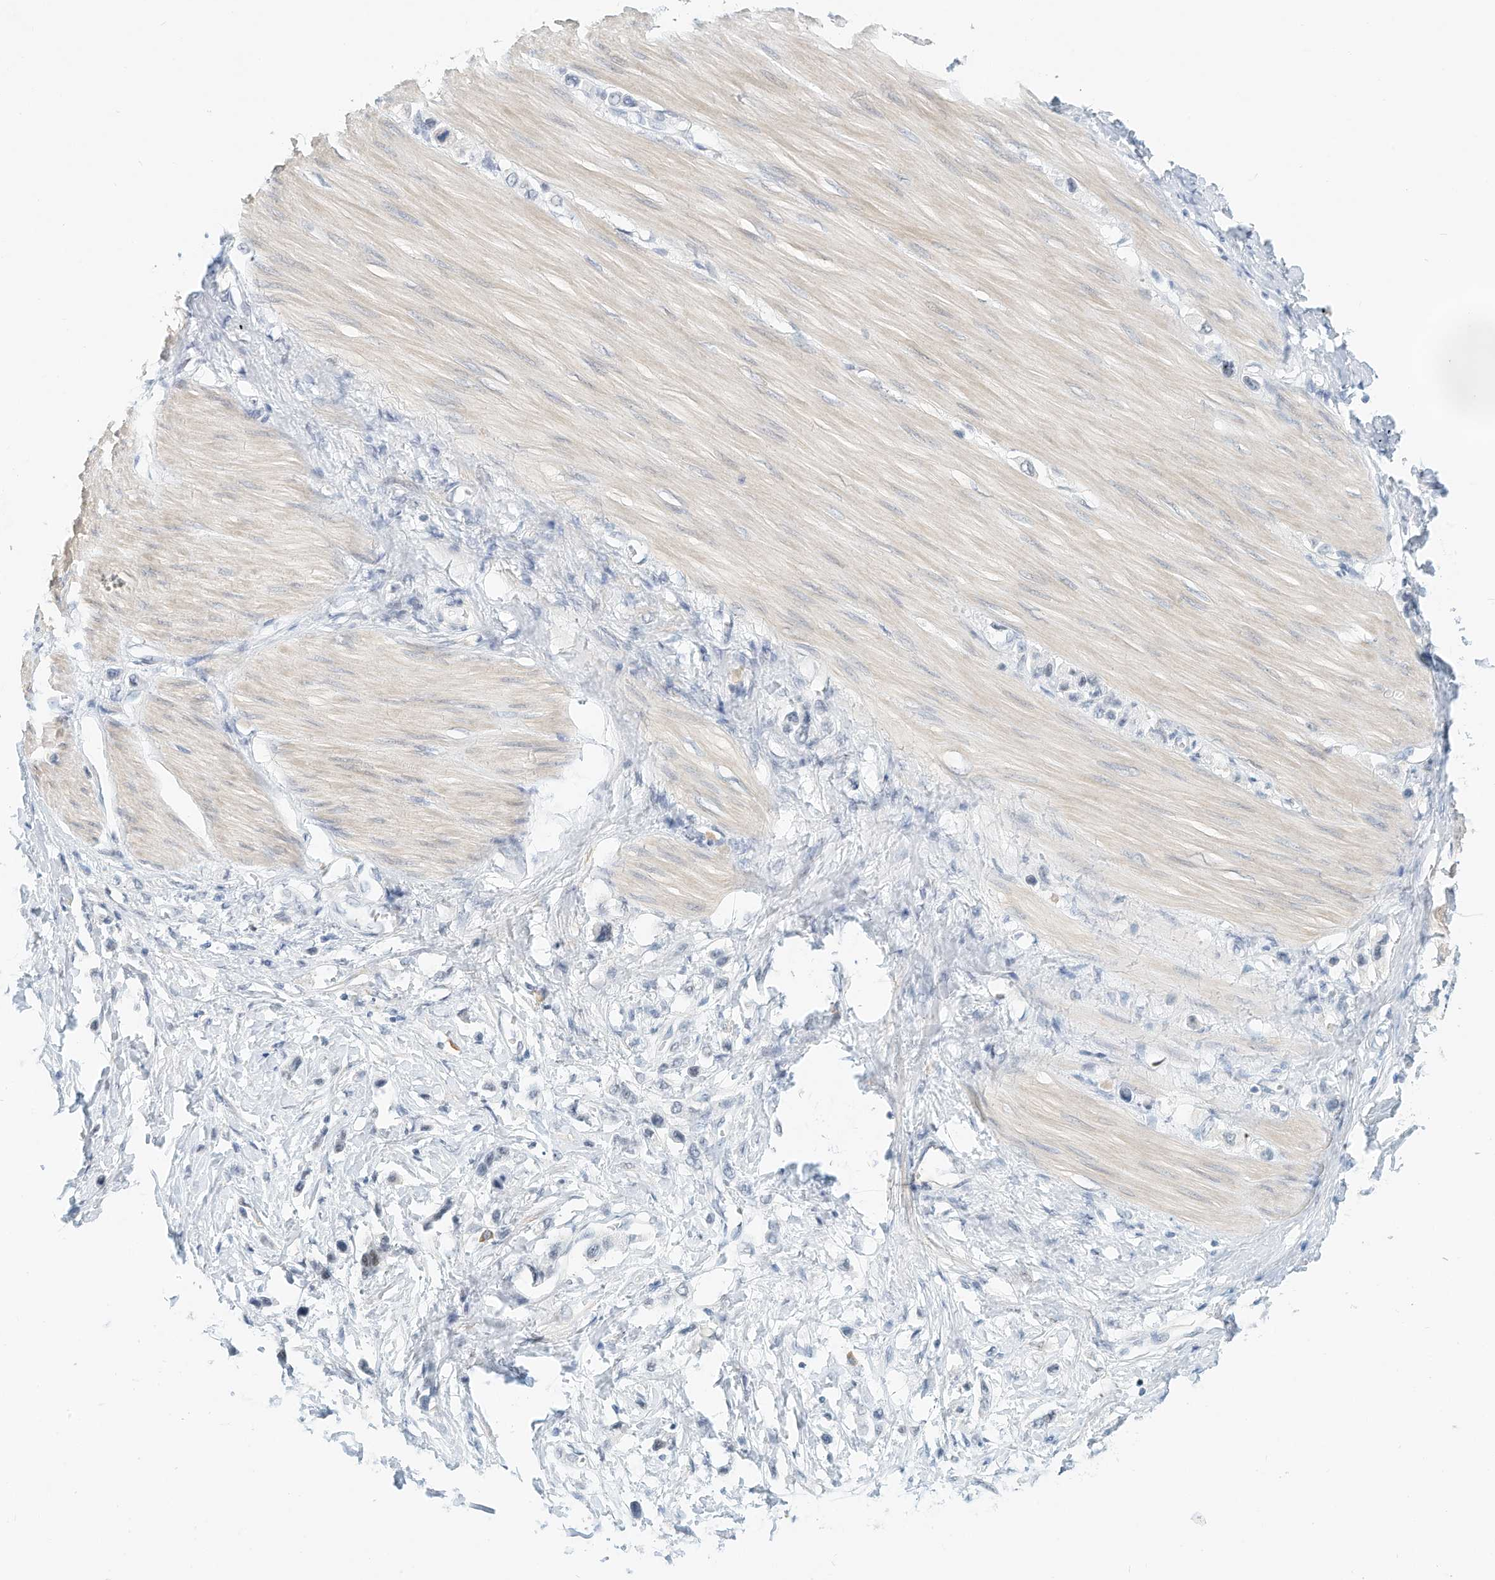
{"staining": {"intensity": "negative", "quantity": "none", "location": "none"}, "tissue": "stomach cancer", "cell_type": "Tumor cells", "image_type": "cancer", "snomed": [{"axis": "morphology", "description": "Adenocarcinoma, NOS"}, {"axis": "topography", "description": "Stomach"}], "caption": "IHC histopathology image of neoplastic tissue: stomach adenocarcinoma stained with DAB shows no significant protein staining in tumor cells. (DAB (3,3'-diaminobenzidine) IHC with hematoxylin counter stain).", "gene": "ARHGAP28", "patient": {"sex": "female", "age": 65}}